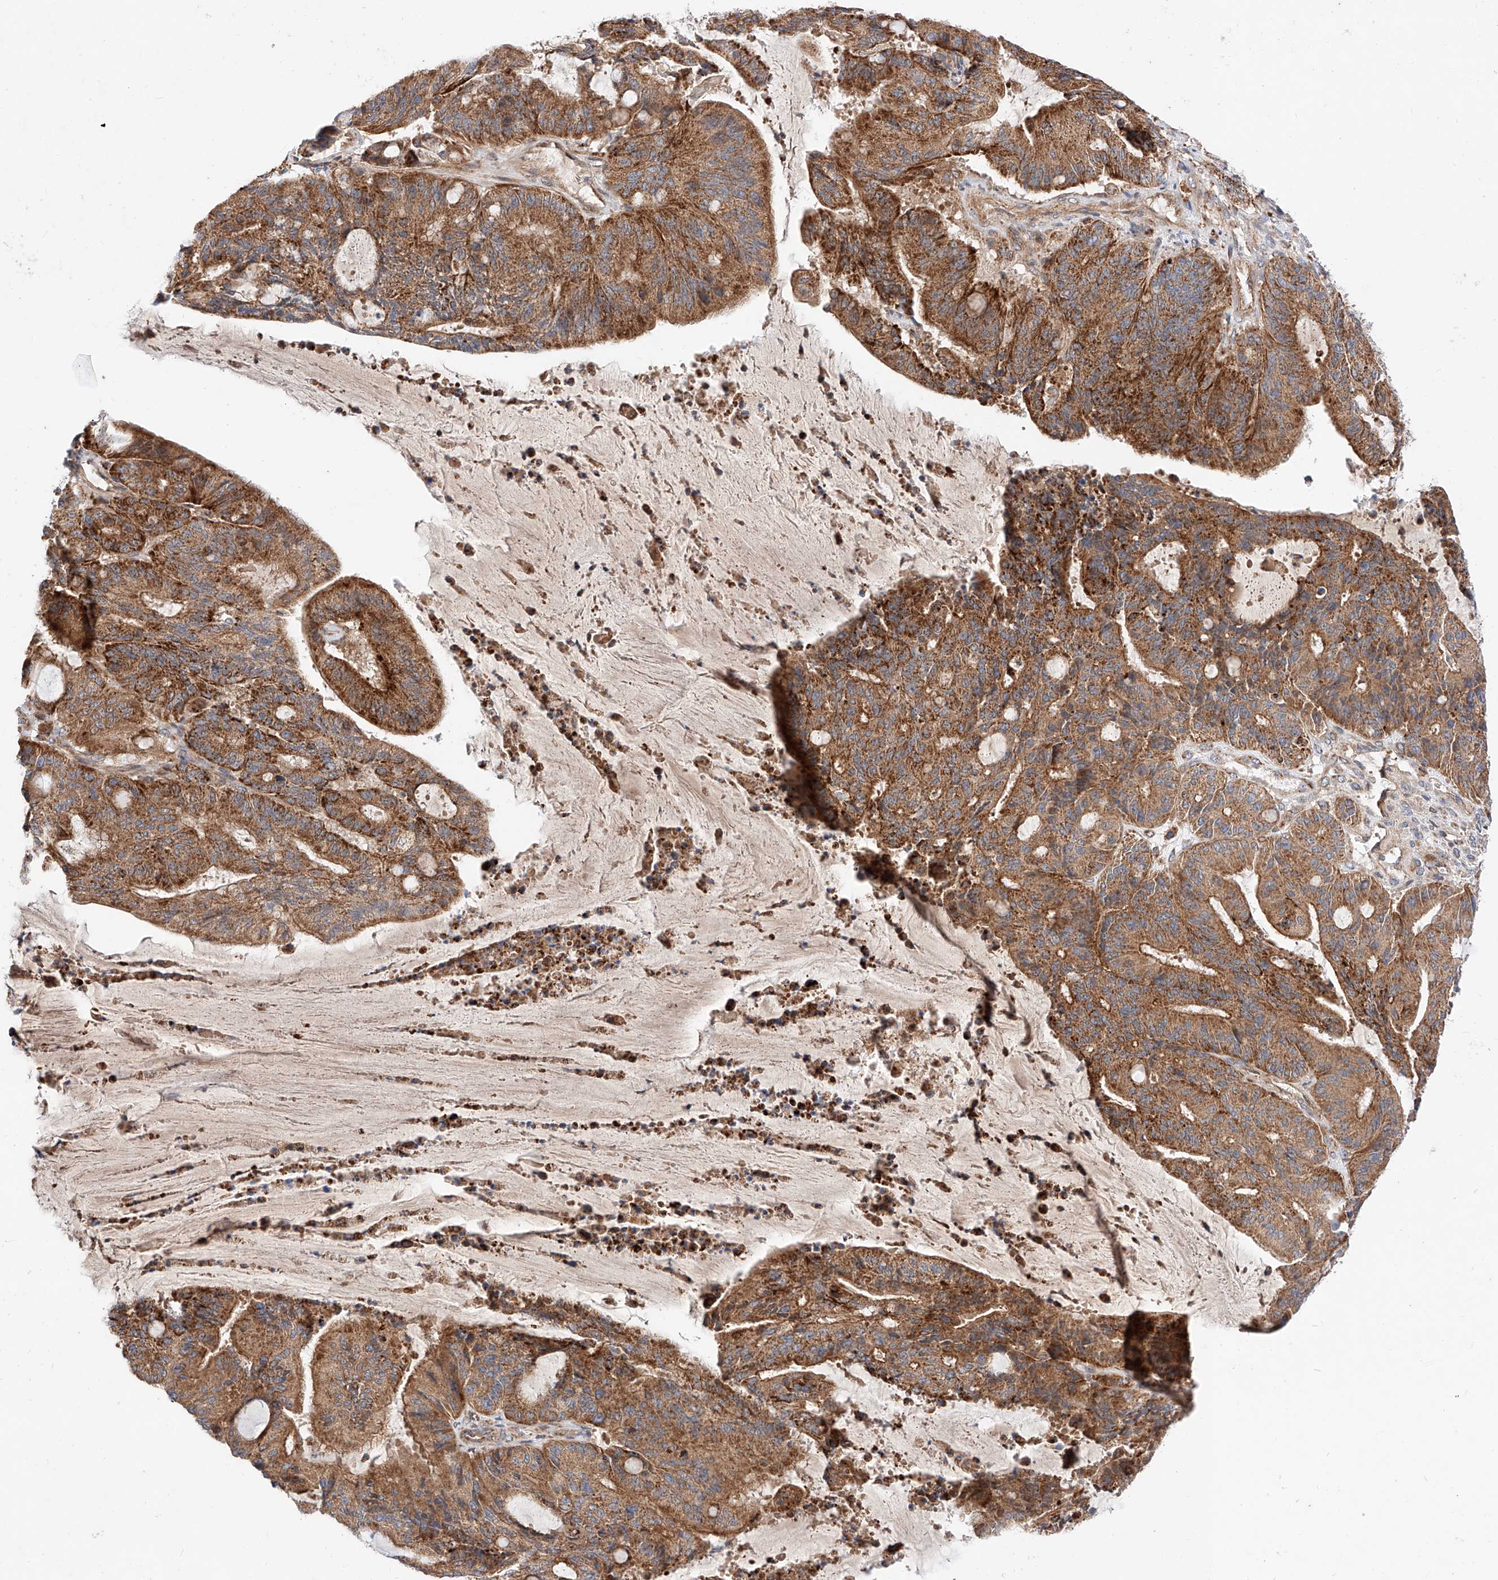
{"staining": {"intensity": "moderate", "quantity": ">75%", "location": "cytoplasmic/membranous"}, "tissue": "liver cancer", "cell_type": "Tumor cells", "image_type": "cancer", "snomed": [{"axis": "morphology", "description": "Normal tissue, NOS"}, {"axis": "morphology", "description": "Cholangiocarcinoma"}, {"axis": "topography", "description": "Liver"}, {"axis": "topography", "description": "Peripheral nerve tissue"}], "caption": "Brown immunohistochemical staining in human liver cancer shows moderate cytoplasmic/membranous staining in about >75% of tumor cells. (IHC, brightfield microscopy, high magnification).", "gene": "NR1D1", "patient": {"sex": "female", "age": 73}}